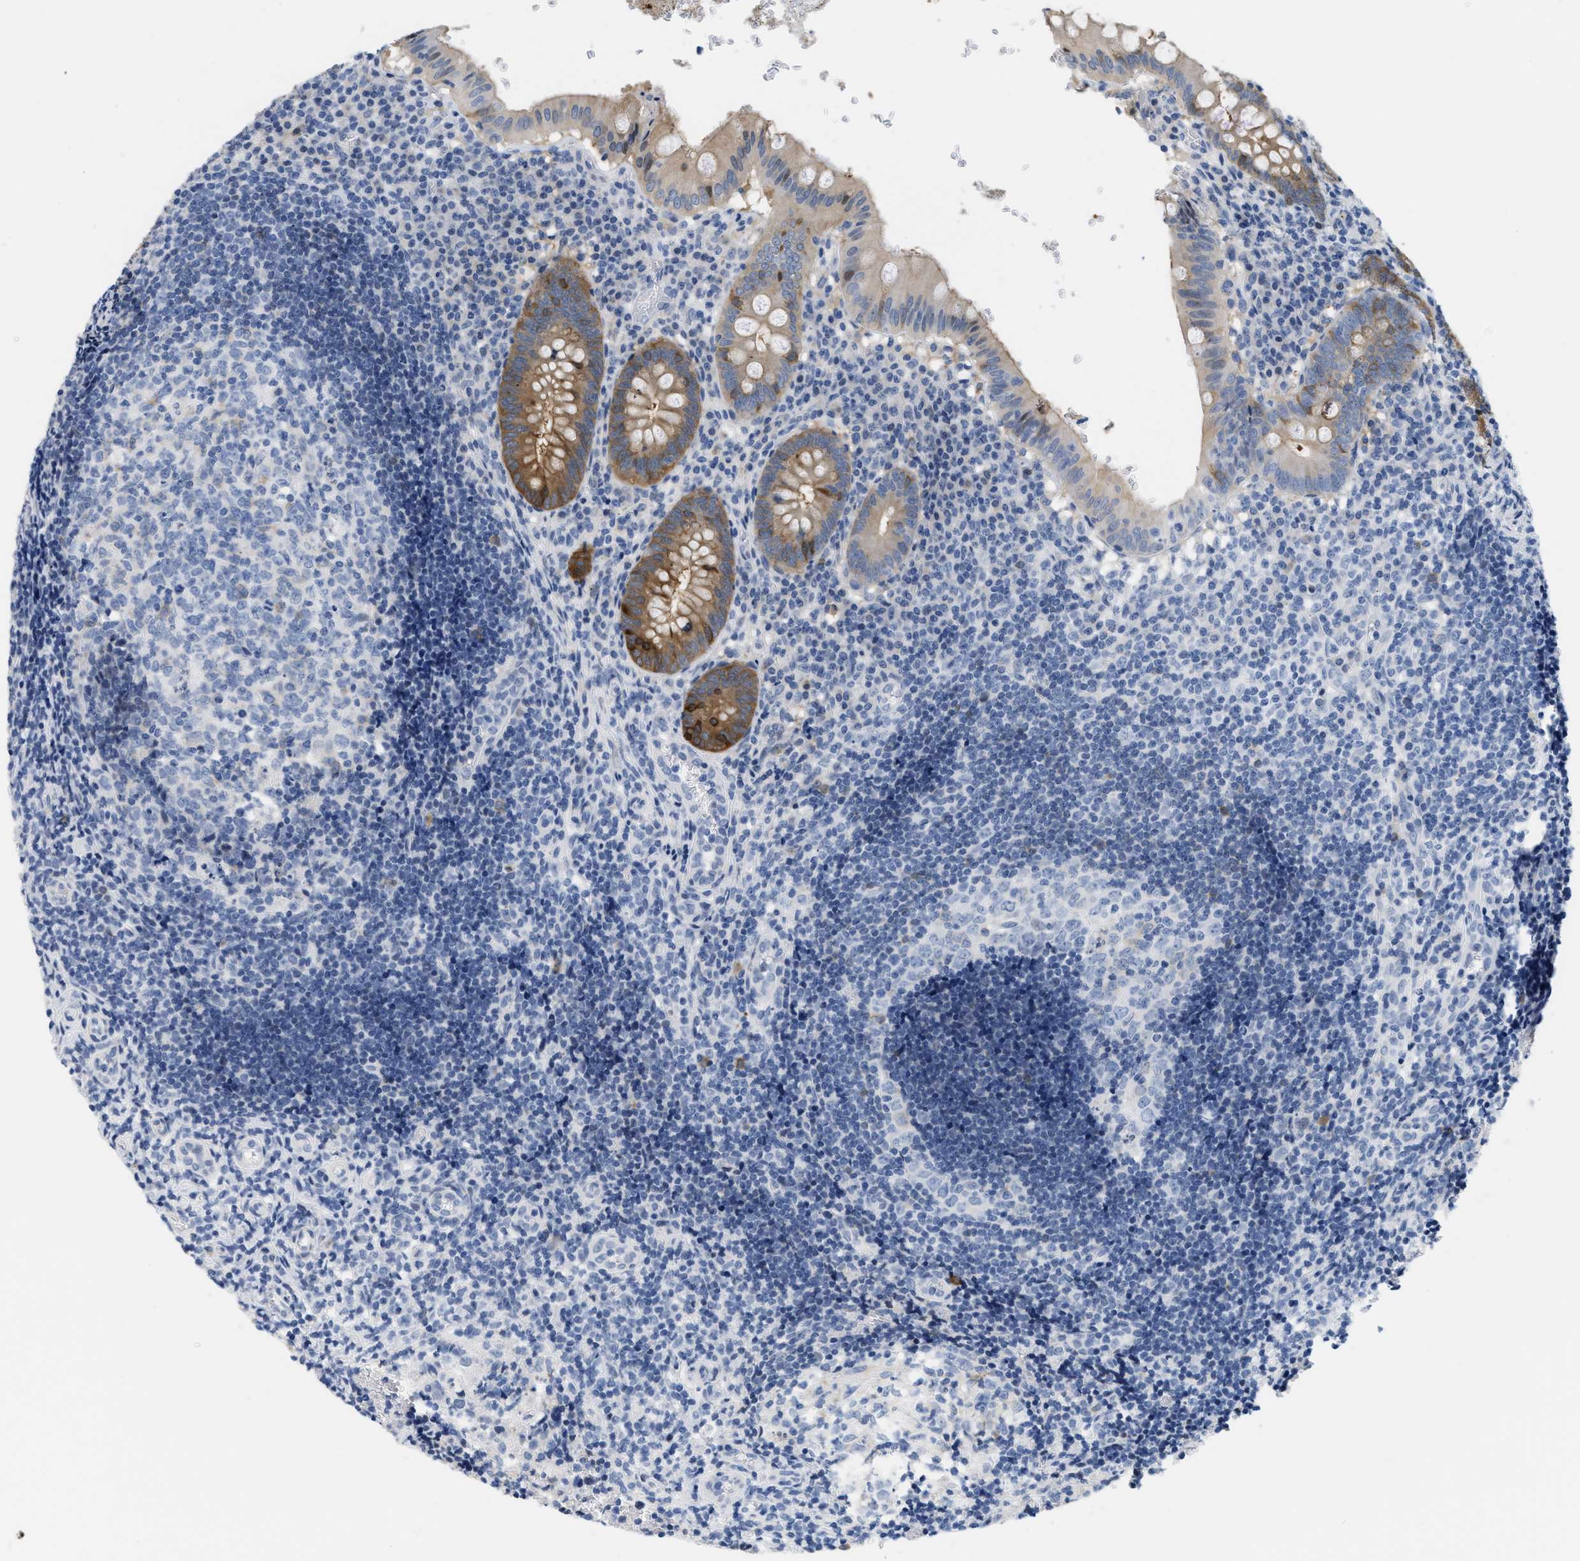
{"staining": {"intensity": "moderate", "quantity": ">75%", "location": "cytoplasmic/membranous"}, "tissue": "appendix", "cell_type": "Glandular cells", "image_type": "normal", "snomed": [{"axis": "morphology", "description": "Normal tissue, NOS"}, {"axis": "topography", "description": "Appendix"}], "caption": "A medium amount of moderate cytoplasmic/membranous staining is seen in about >75% of glandular cells in unremarkable appendix.", "gene": "CRYM", "patient": {"sex": "male", "age": 8}}